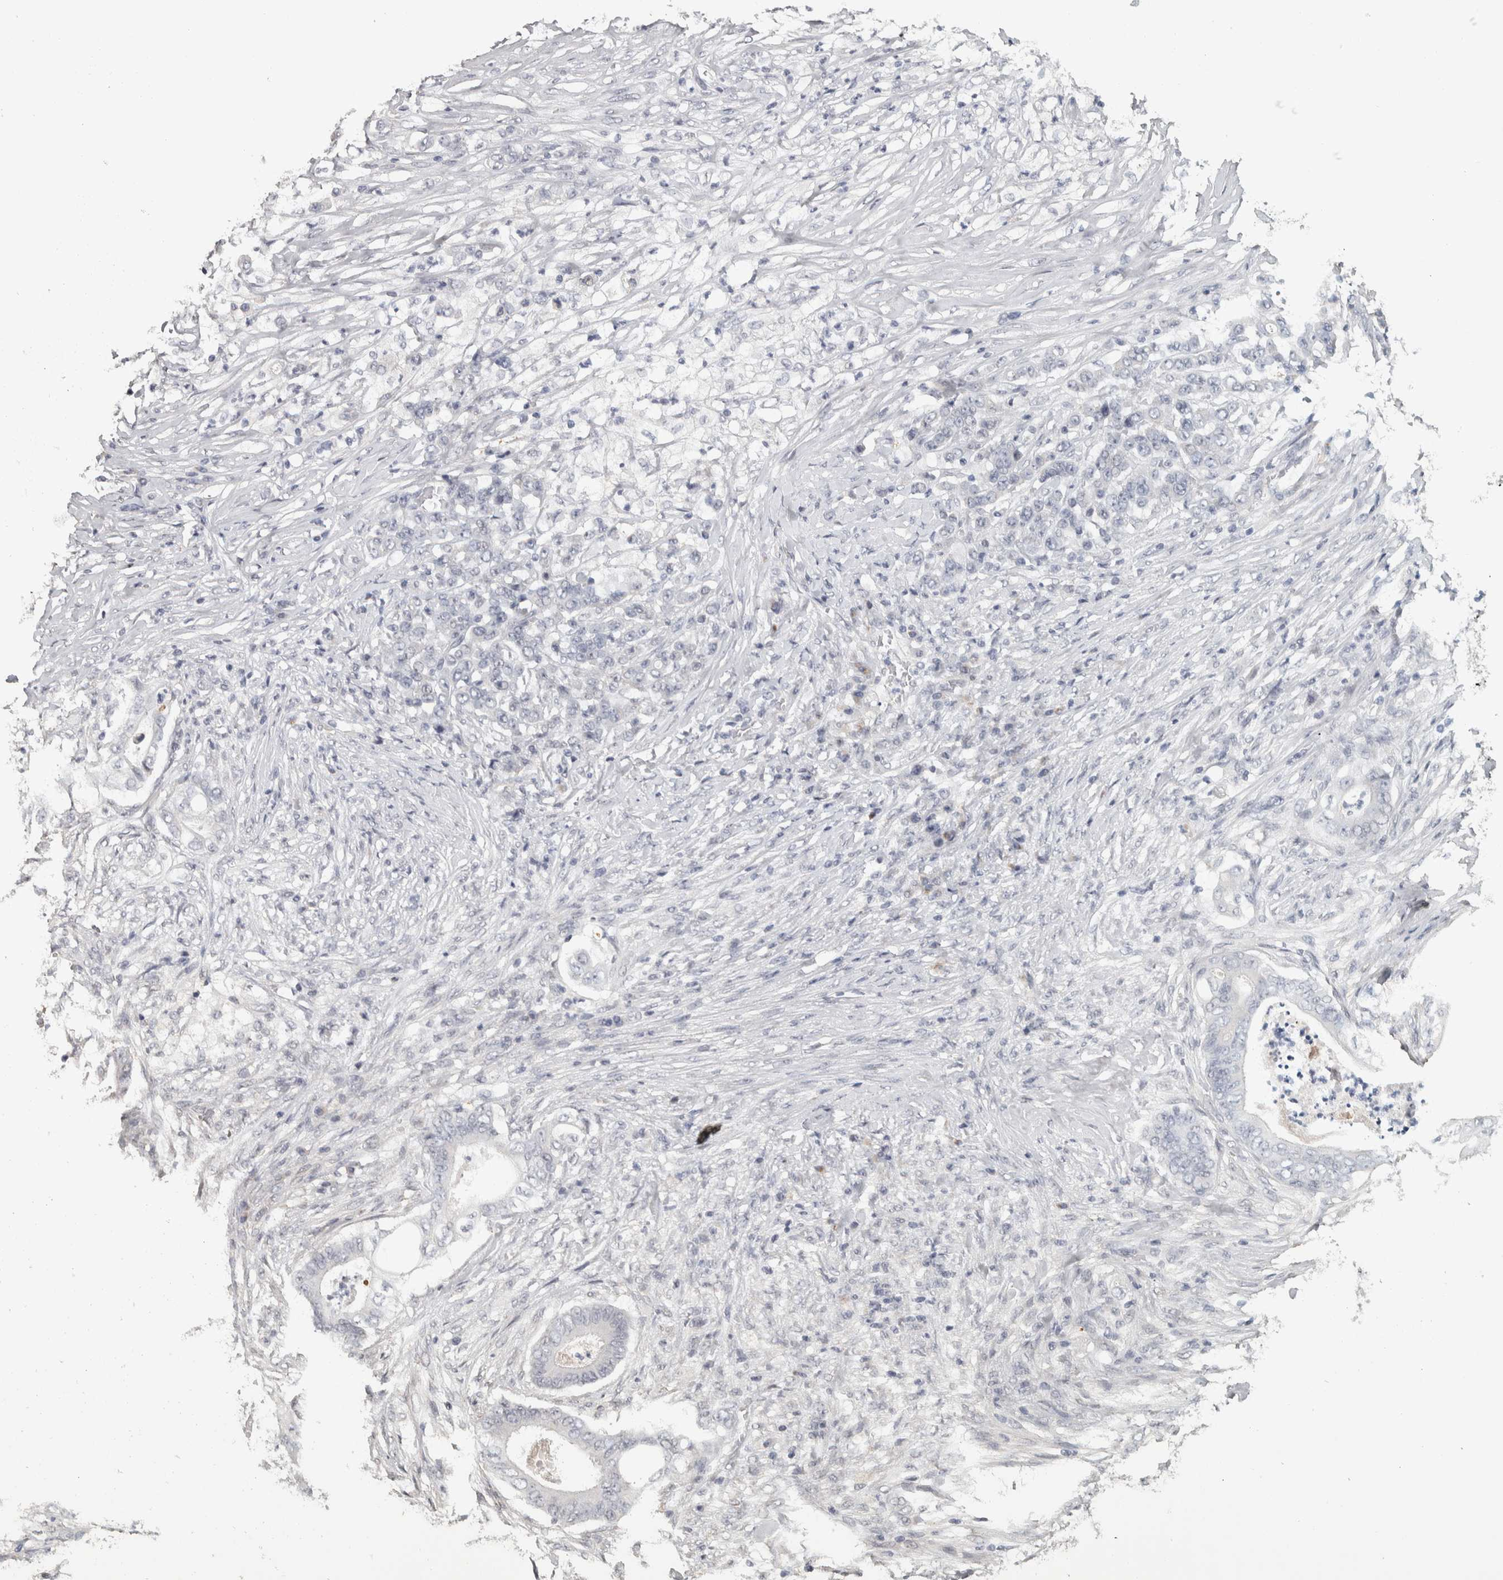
{"staining": {"intensity": "negative", "quantity": "none", "location": "none"}, "tissue": "stomach cancer", "cell_type": "Tumor cells", "image_type": "cancer", "snomed": [{"axis": "morphology", "description": "Adenocarcinoma, NOS"}, {"axis": "topography", "description": "Stomach"}], "caption": "Protein analysis of stomach cancer exhibits no significant positivity in tumor cells.", "gene": "NECAB1", "patient": {"sex": "female", "age": 73}}